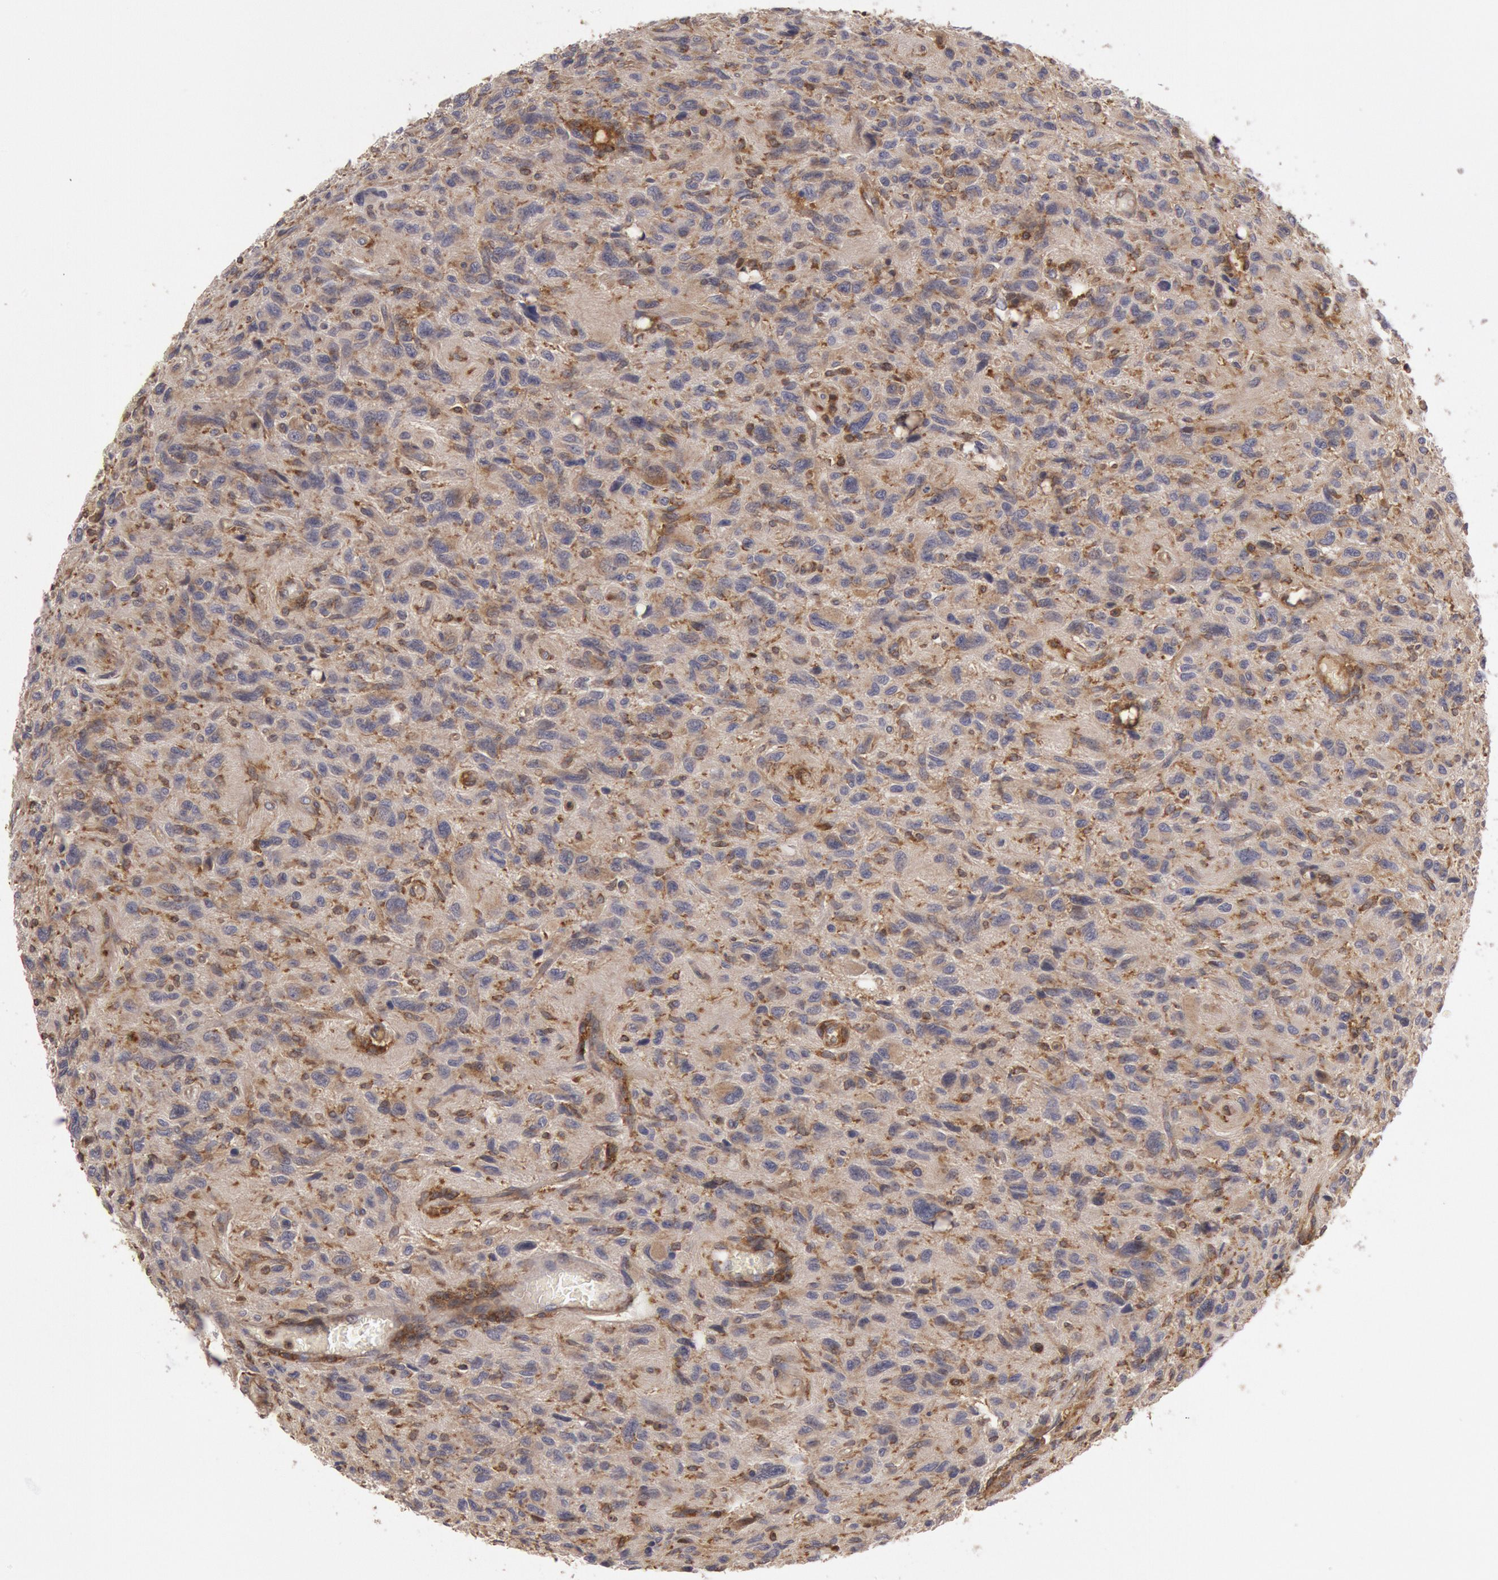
{"staining": {"intensity": "weak", "quantity": "<25%", "location": "cytoplasmic/membranous"}, "tissue": "glioma", "cell_type": "Tumor cells", "image_type": "cancer", "snomed": [{"axis": "morphology", "description": "Glioma, malignant, High grade"}, {"axis": "topography", "description": "Brain"}], "caption": "Immunohistochemistry (IHC) micrograph of neoplastic tissue: glioma stained with DAB exhibits no significant protein expression in tumor cells.", "gene": "PIK3R1", "patient": {"sex": "female", "age": 60}}